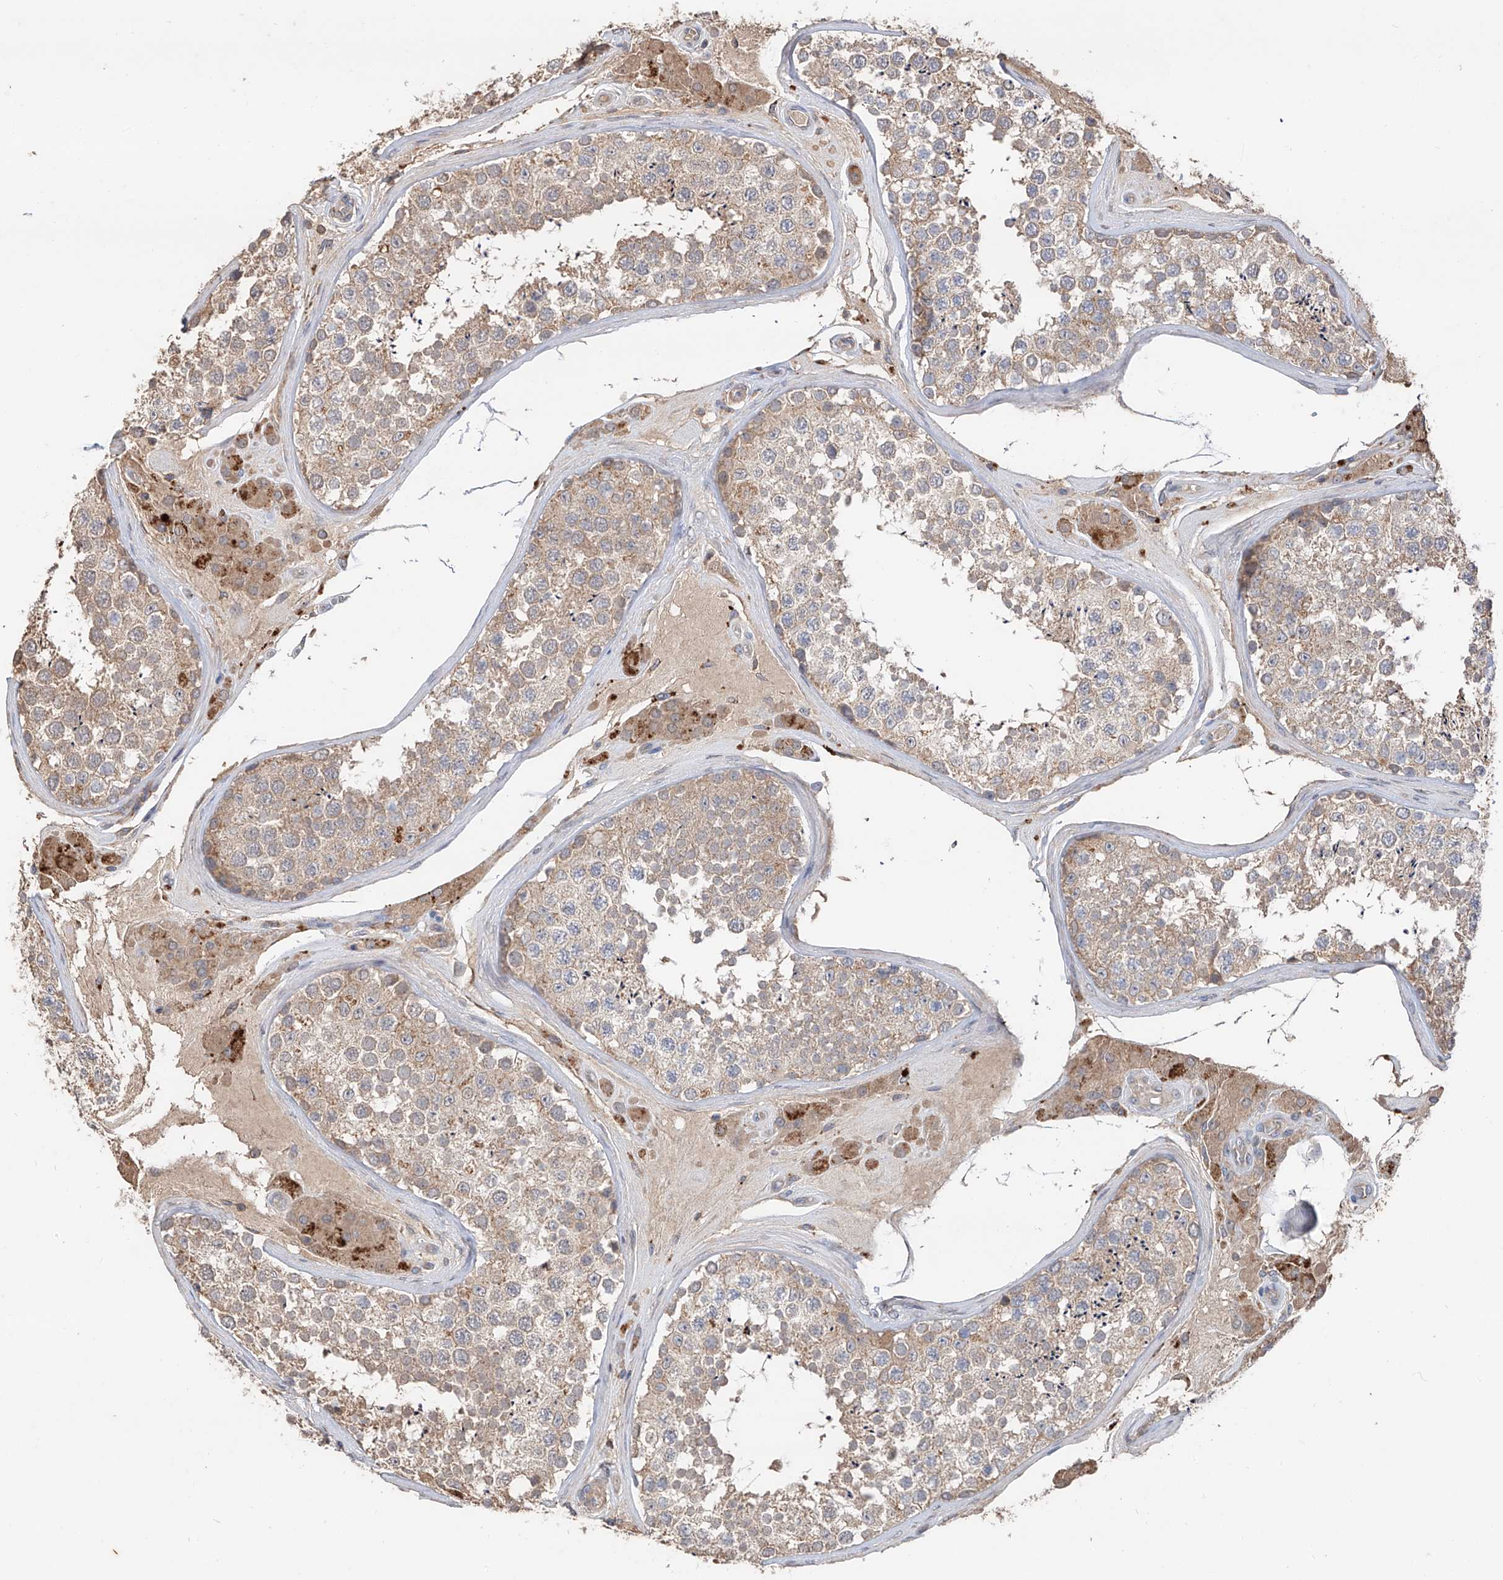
{"staining": {"intensity": "weak", "quantity": ">75%", "location": "cytoplasmic/membranous"}, "tissue": "testis", "cell_type": "Cells in seminiferous ducts", "image_type": "normal", "snomed": [{"axis": "morphology", "description": "Normal tissue, NOS"}, {"axis": "topography", "description": "Testis"}], "caption": "Protein staining demonstrates weak cytoplasmic/membranous expression in about >75% of cells in seminiferous ducts in benign testis.", "gene": "EDN1", "patient": {"sex": "male", "age": 46}}